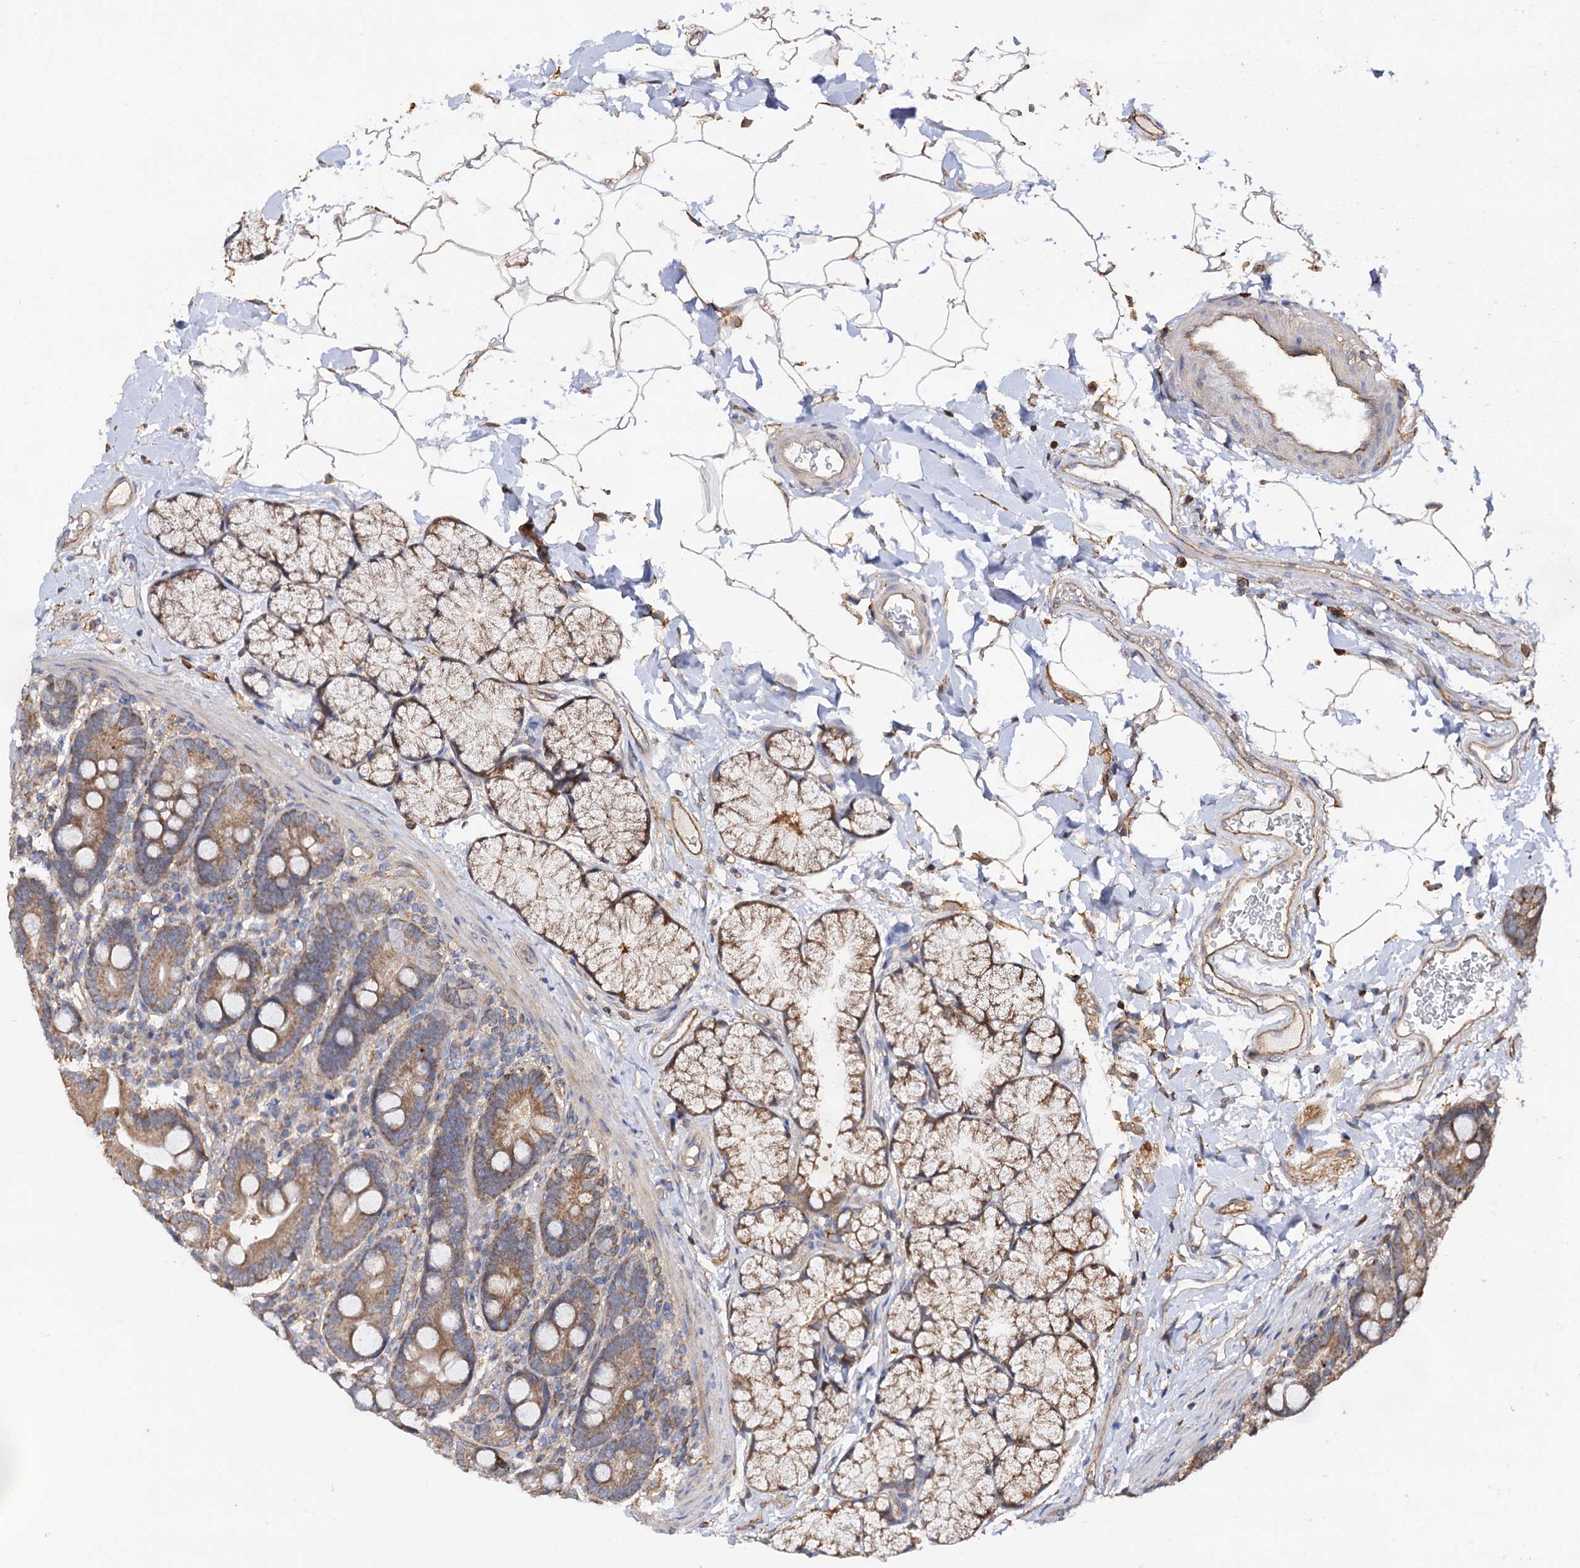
{"staining": {"intensity": "moderate", "quantity": ">75%", "location": "cytoplasmic/membranous"}, "tissue": "duodenum", "cell_type": "Glandular cells", "image_type": "normal", "snomed": [{"axis": "morphology", "description": "Normal tissue, NOS"}, {"axis": "topography", "description": "Duodenum"}], "caption": "Immunohistochemistry of normal duodenum reveals medium levels of moderate cytoplasmic/membranous staining in approximately >75% of glandular cells. The protein of interest is shown in brown color, while the nuclei are stained blue.", "gene": "IDI1", "patient": {"sex": "male", "age": 35}}